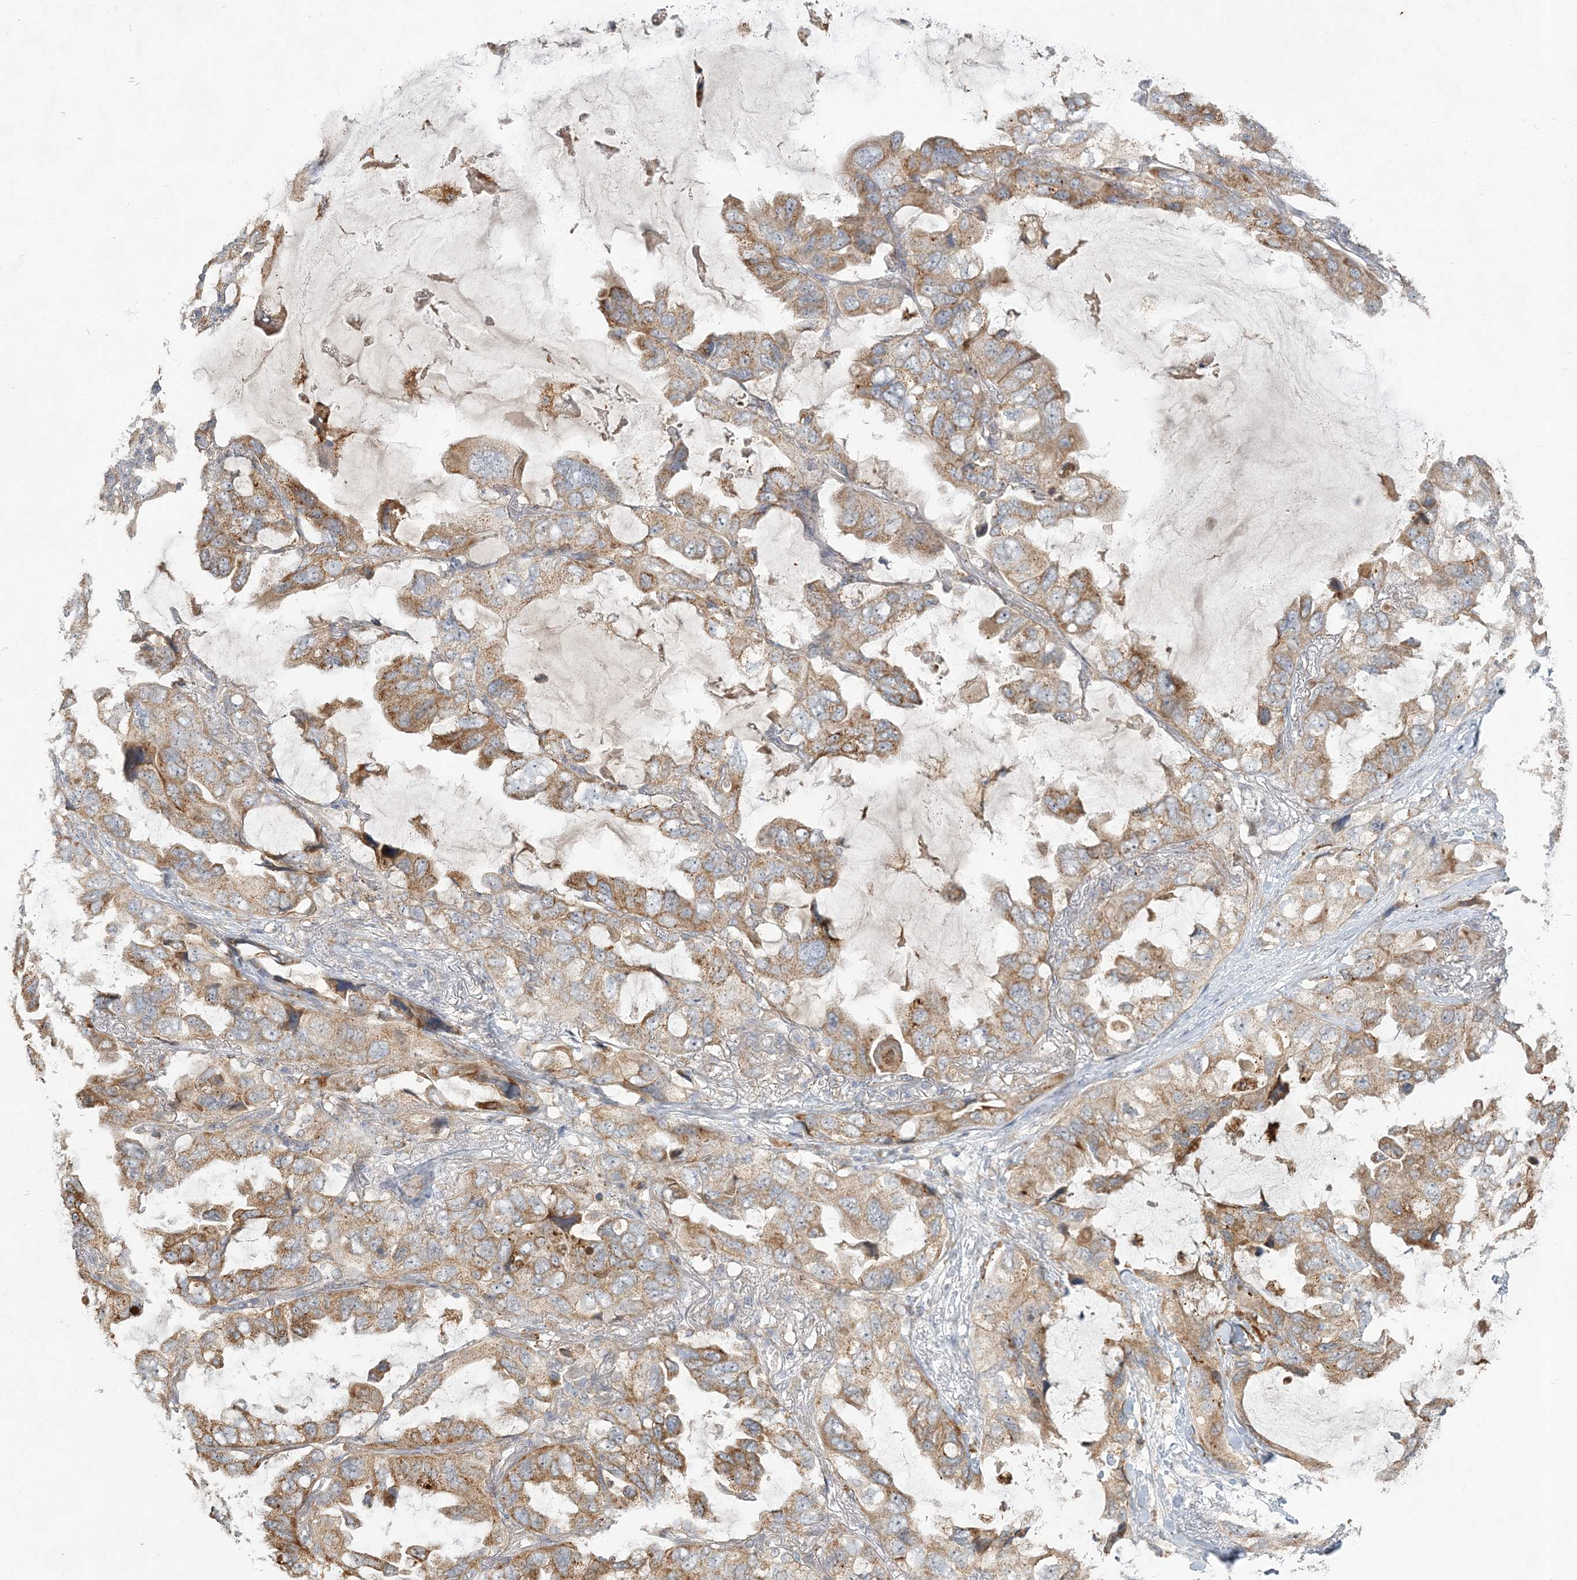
{"staining": {"intensity": "moderate", "quantity": ">75%", "location": "cytoplasmic/membranous"}, "tissue": "lung cancer", "cell_type": "Tumor cells", "image_type": "cancer", "snomed": [{"axis": "morphology", "description": "Squamous cell carcinoma, NOS"}, {"axis": "topography", "description": "Lung"}], "caption": "Immunohistochemistry (IHC) photomicrograph of squamous cell carcinoma (lung) stained for a protein (brown), which shows medium levels of moderate cytoplasmic/membranous expression in approximately >75% of tumor cells.", "gene": "RAB14", "patient": {"sex": "female", "age": 73}}